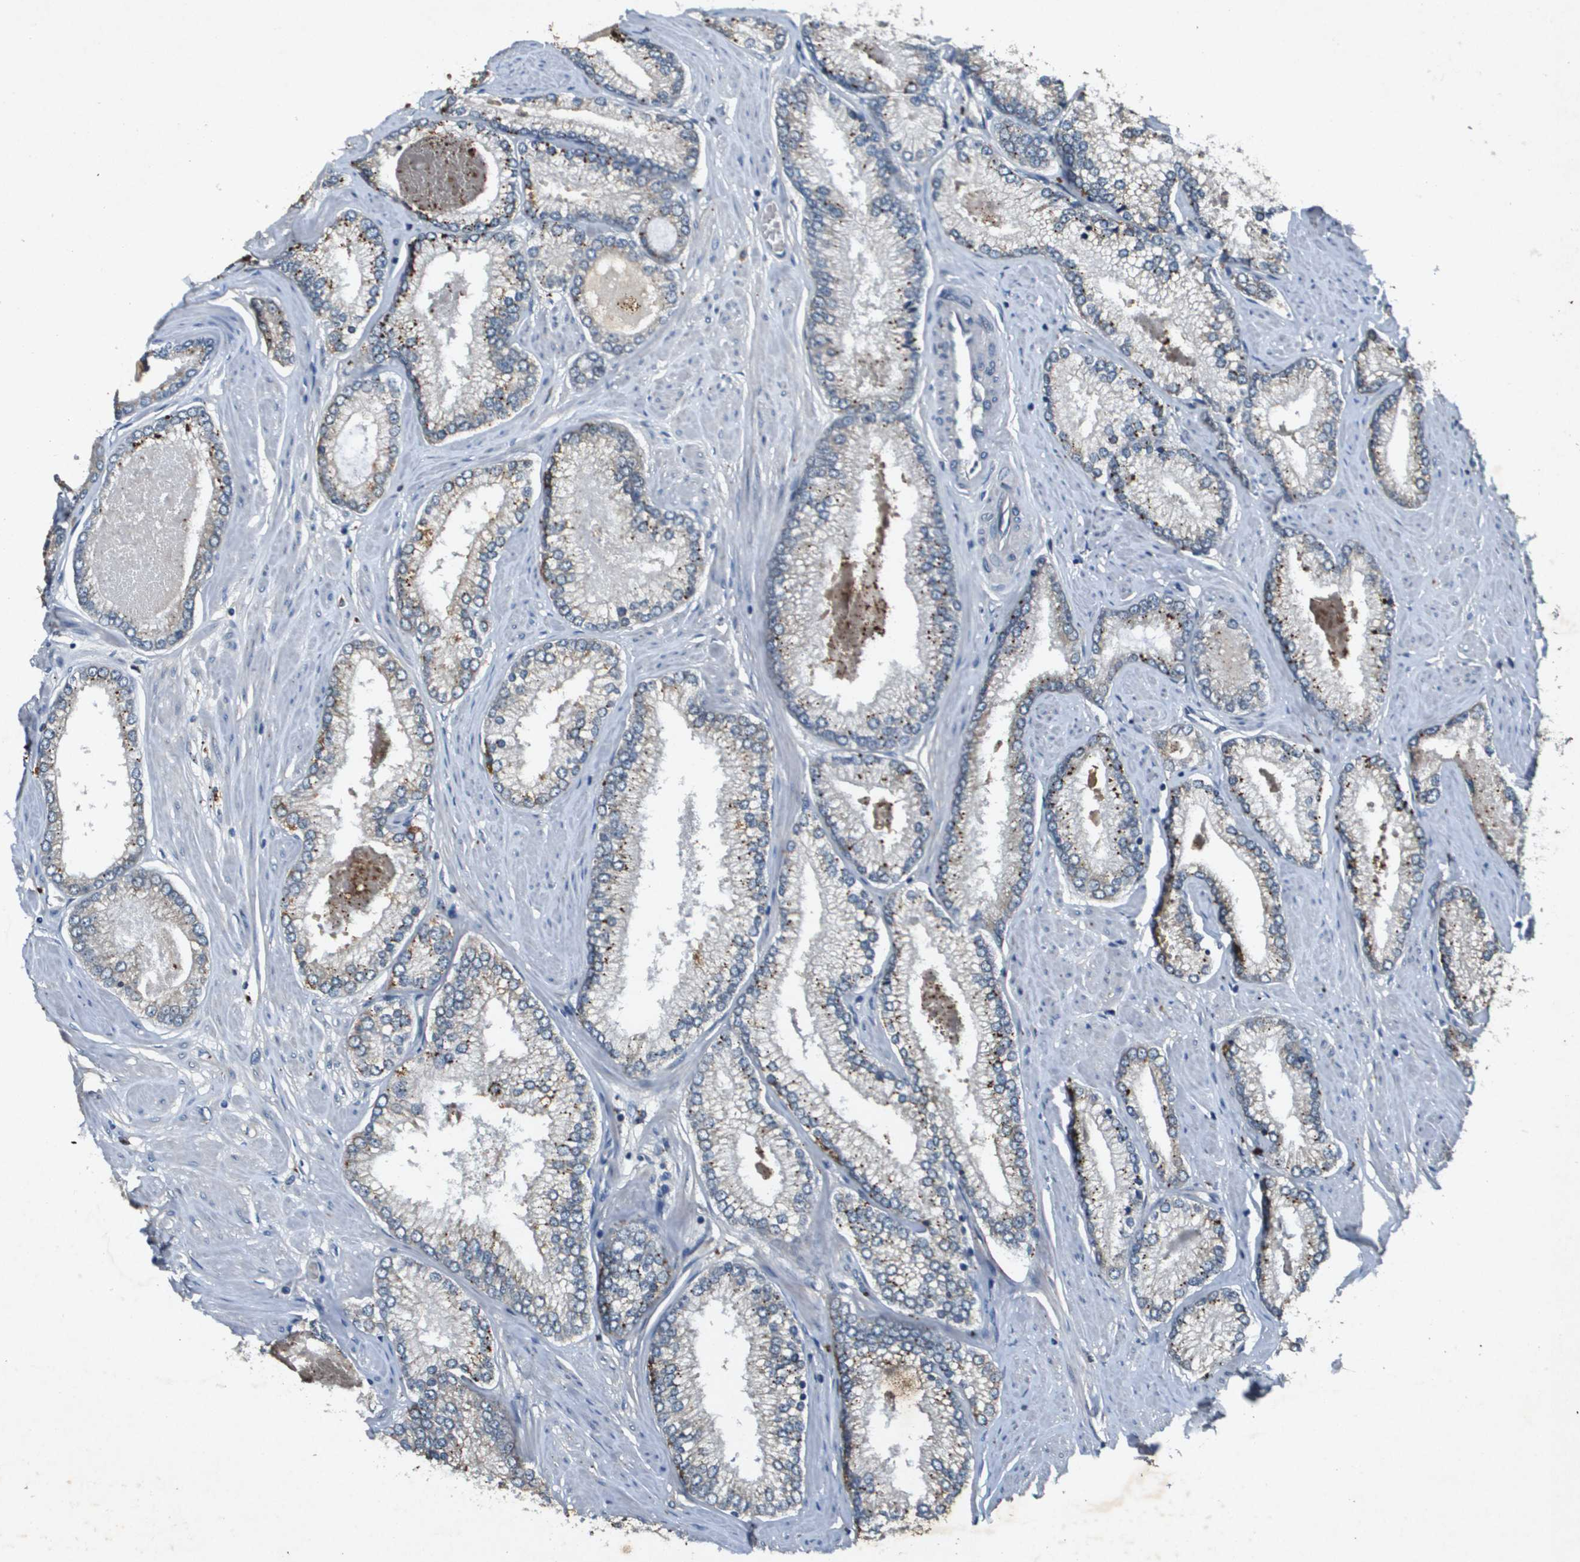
{"staining": {"intensity": "weak", "quantity": "<25%", "location": "cytoplasmic/membranous"}, "tissue": "prostate cancer", "cell_type": "Tumor cells", "image_type": "cancer", "snomed": [{"axis": "morphology", "description": "Adenocarcinoma, High grade"}, {"axis": "topography", "description": "Prostate"}], "caption": "Immunohistochemistry (IHC) of prostate cancer demonstrates no expression in tumor cells.", "gene": "PGAP3", "patient": {"sex": "male", "age": 61}}